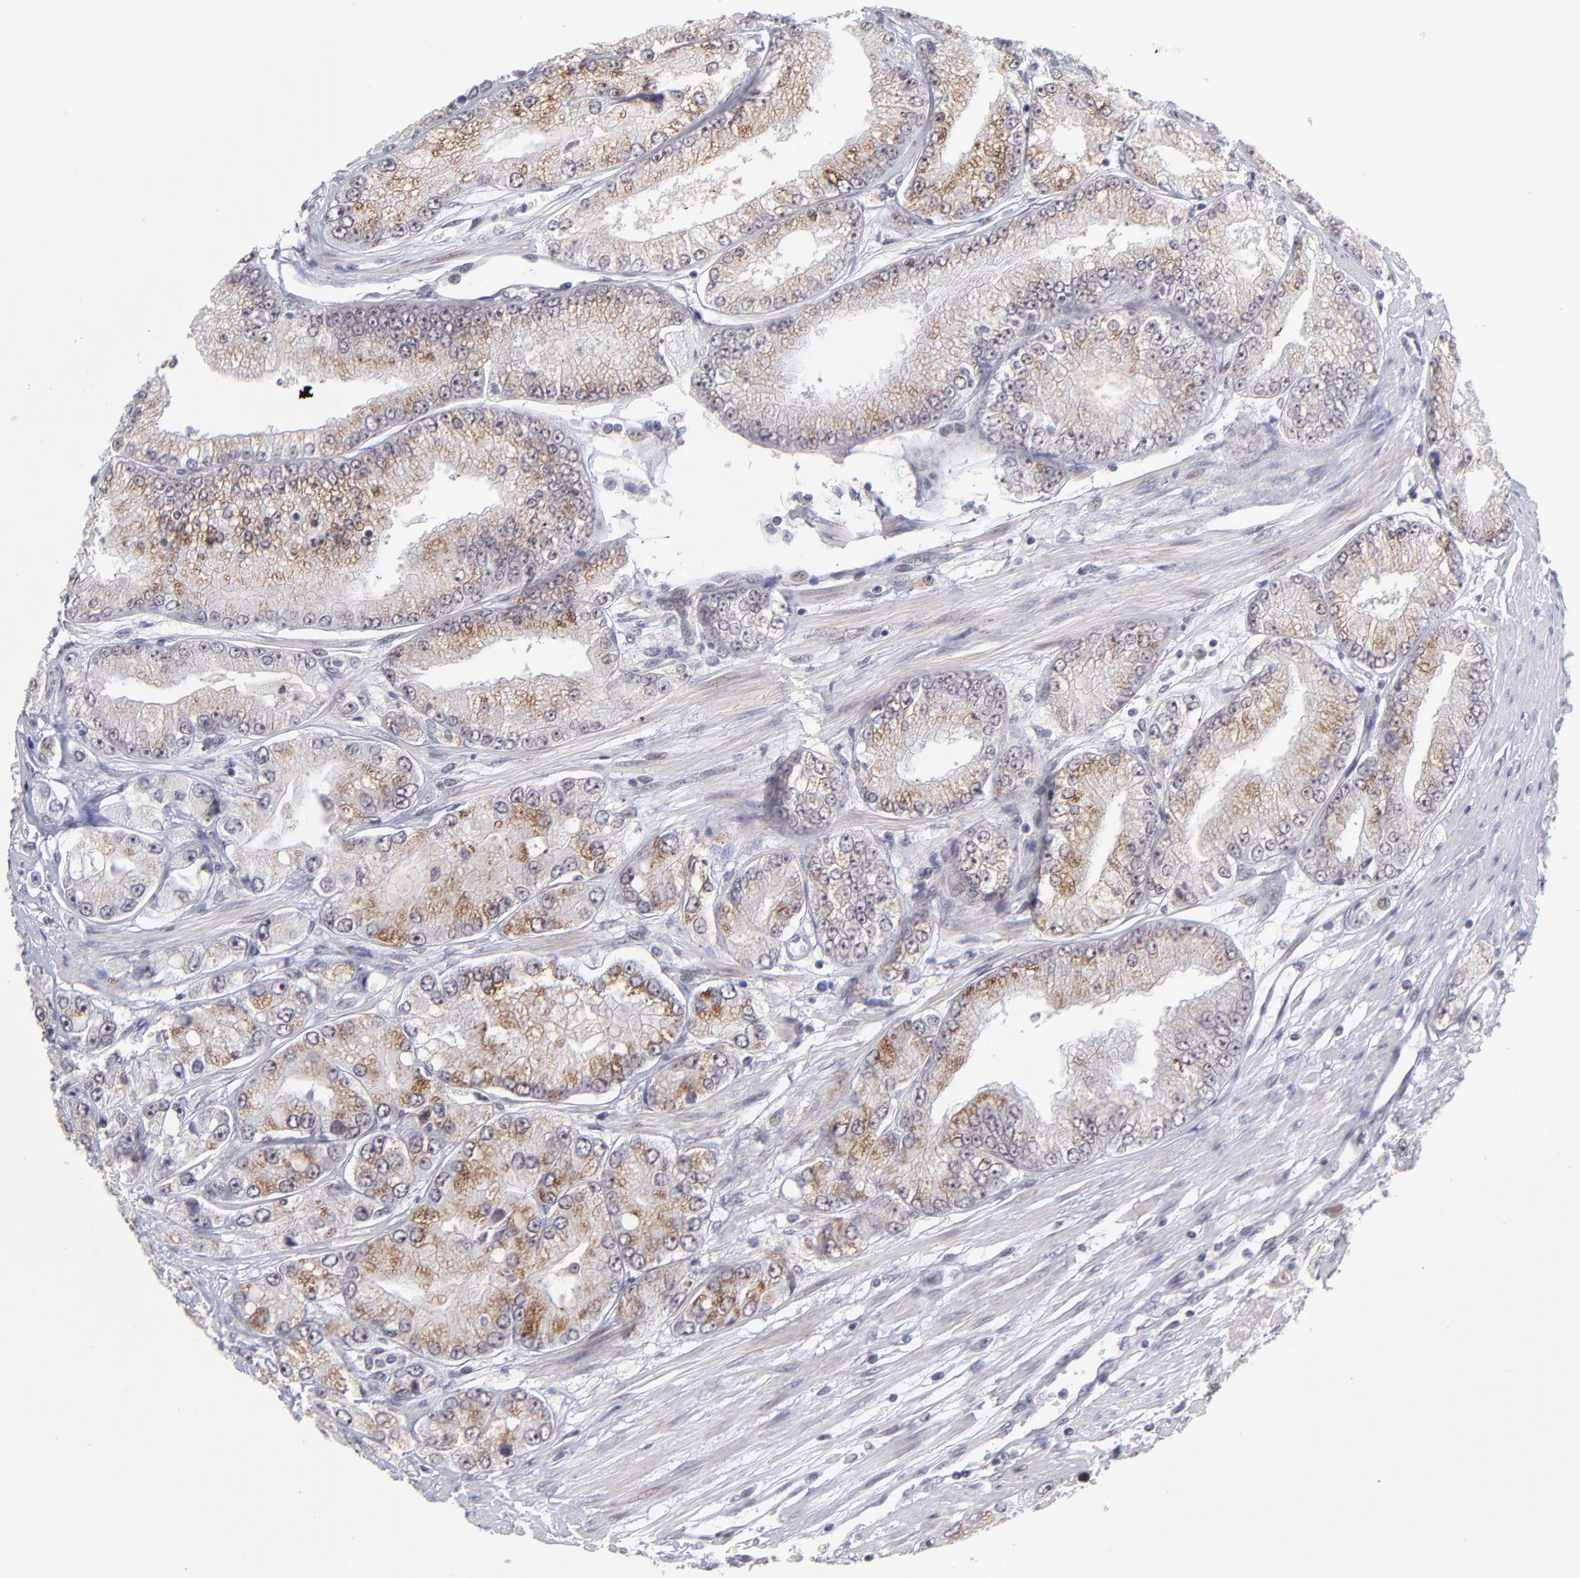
{"staining": {"intensity": "weak", "quantity": ">75%", "location": "cytoplasmic/membranous"}, "tissue": "prostate cancer", "cell_type": "Tumor cells", "image_type": "cancer", "snomed": [{"axis": "morphology", "description": "Adenocarcinoma, Medium grade"}, {"axis": "topography", "description": "Prostate"}], "caption": "Protein expression analysis of prostate cancer (adenocarcinoma (medium-grade)) shows weak cytoplasmic/membranous staining in approximately >75% of tumor cells.", "gene": "SOX6", "patient": {"sex": "male", "age": 72}}